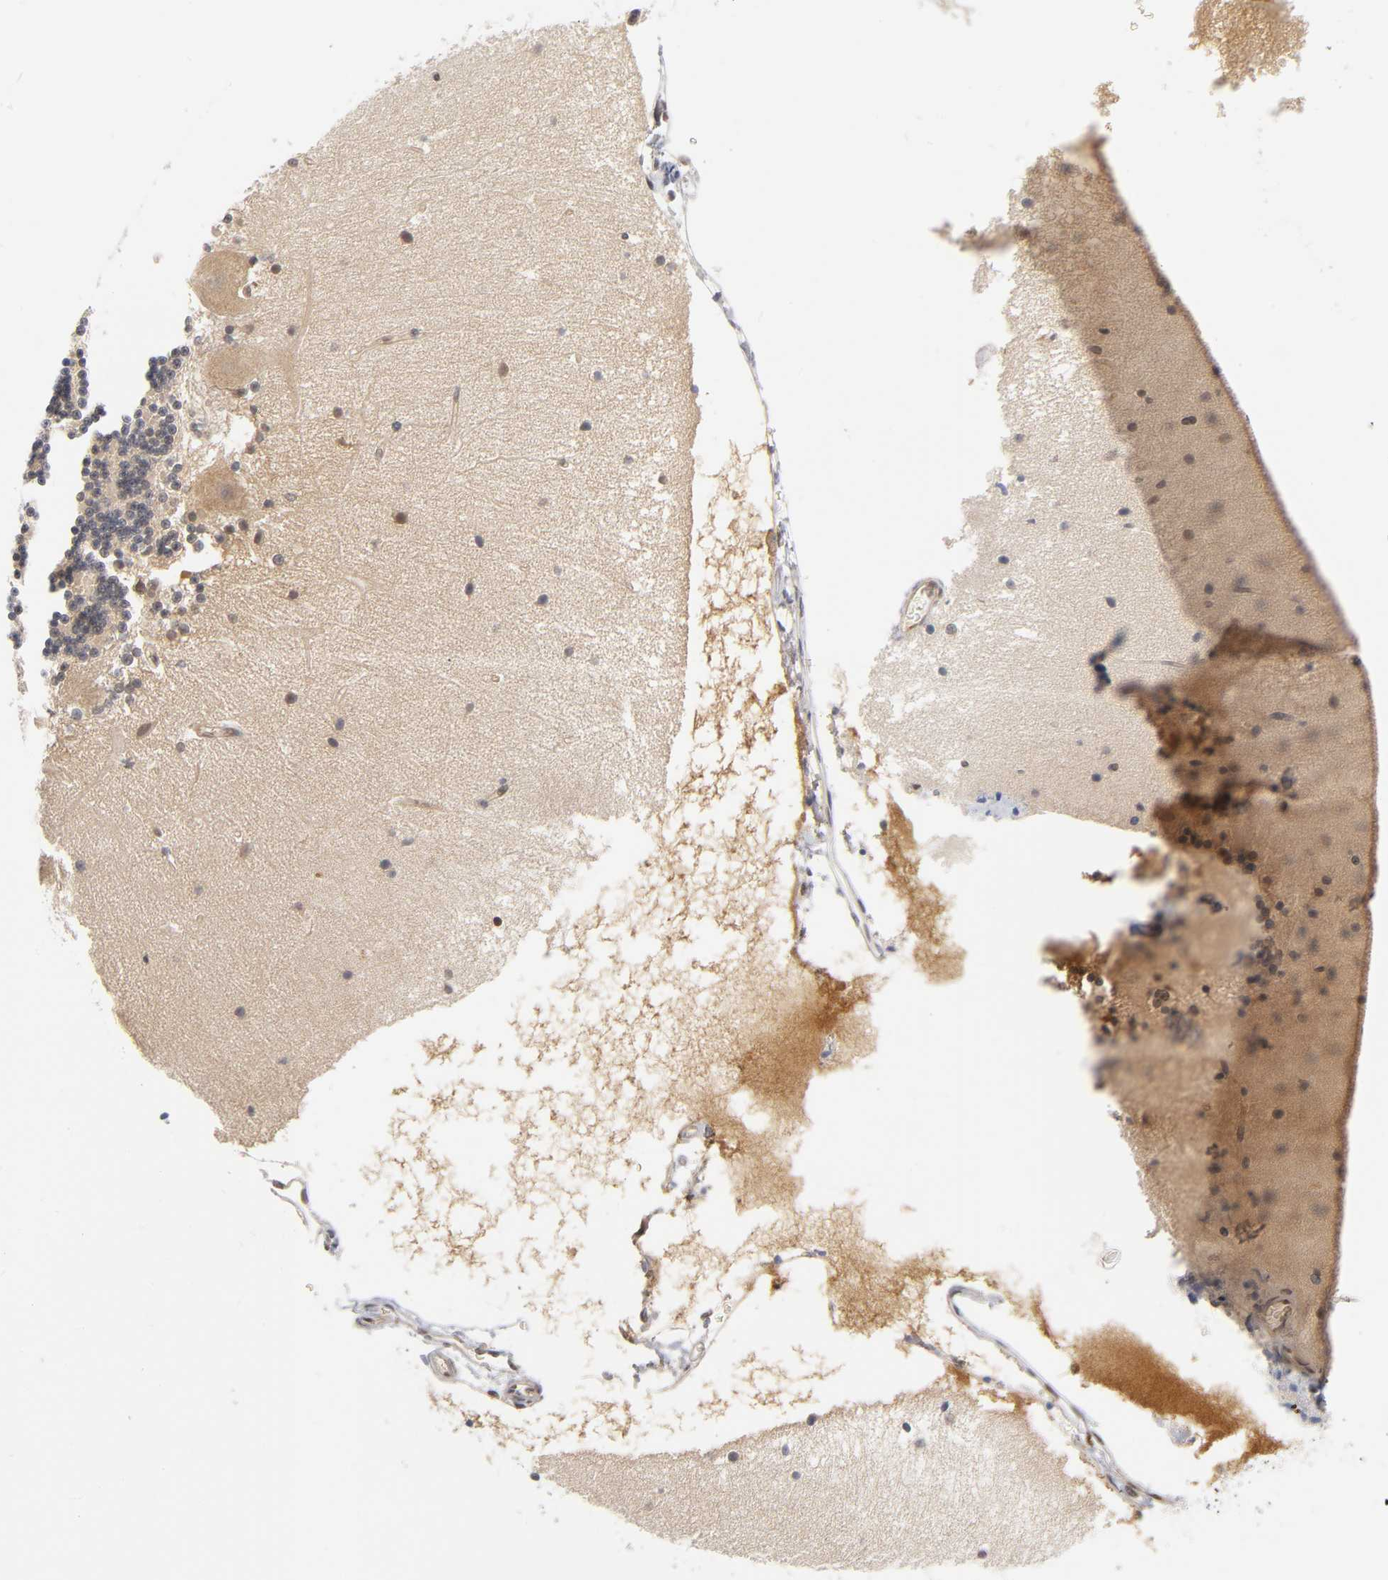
{"staining": {"intensity": "weak", "quantity": "25%-75%", "location": "cytoplasmic/membranous"}, "tissue": "cerebellum", "cell_type": "Cells in granular layer", "image_type": "normal", "snomed": [{"axis": "morphology", "description": "Normal tissue, NOS"}, {"axis": "topography", "description": "Cerebellum"}], "caption": "Immunohistochemical staining of unremarkable cerebellum demonstrates weak cytoplasmic/membranous protein staining in approximately 25%-75% of cells in granular layer.", "gene": "DFFB", "patient": {"sex": "female", "age": 54}}